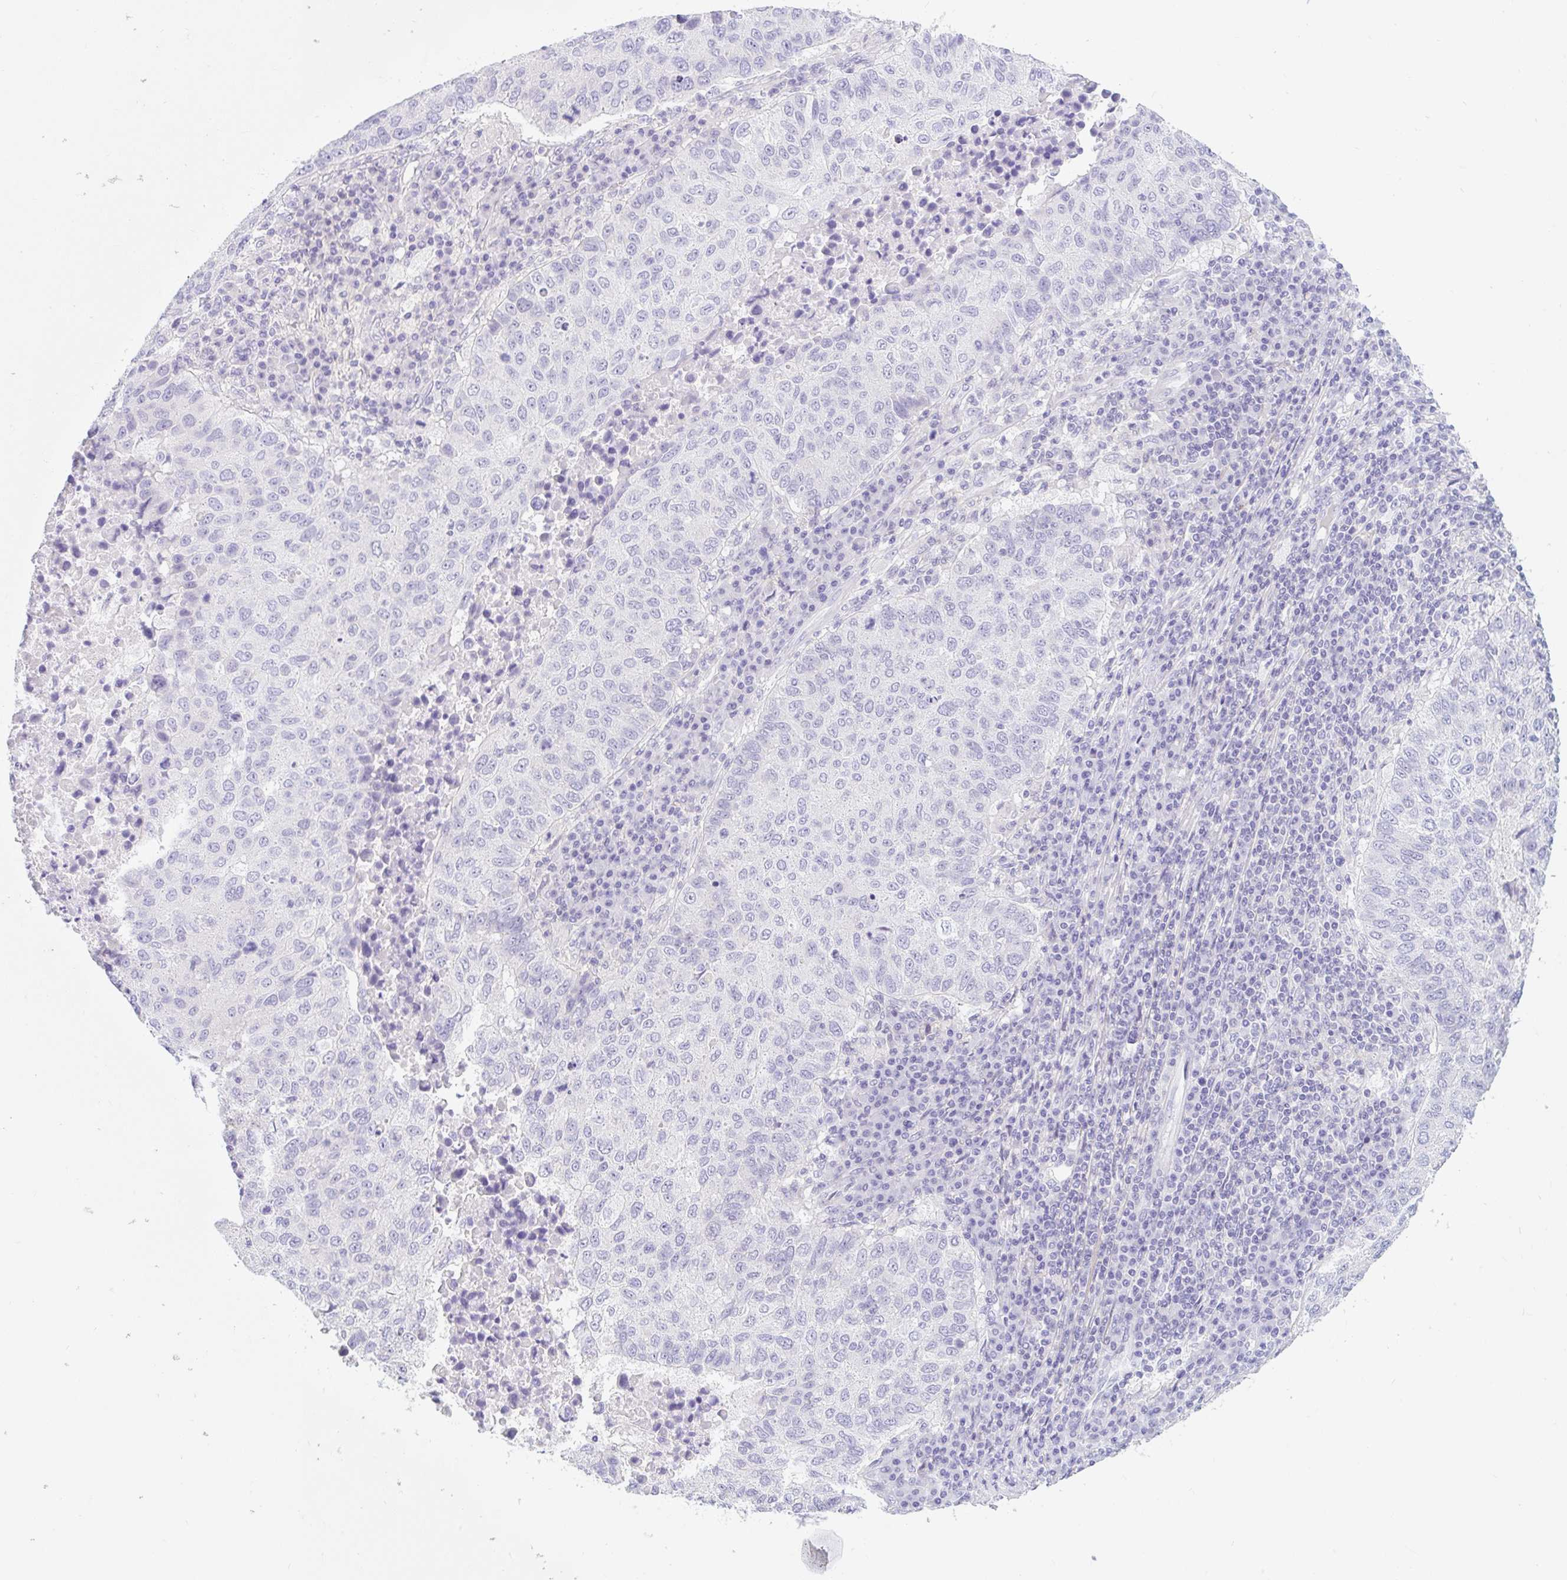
{"staining": {"intensity": "negative", "quantity": "none", "location": "none"}, "tissue": "lung cancer", "cell_type": "Tumor cells", "image_type": "cancer", "snomed": [{"axis": "morphology", "description": "Squamous cell carcinoma, NOS"}, {"axis": "topography", "description": "Lung"}], "caption": "Lung squamous cell carcinoma was stained to show a protein in brown. There is no significant positivity in tumor cells.", "gene": "SLC28A1", "patient": {"sex": "male", "age": 73}}